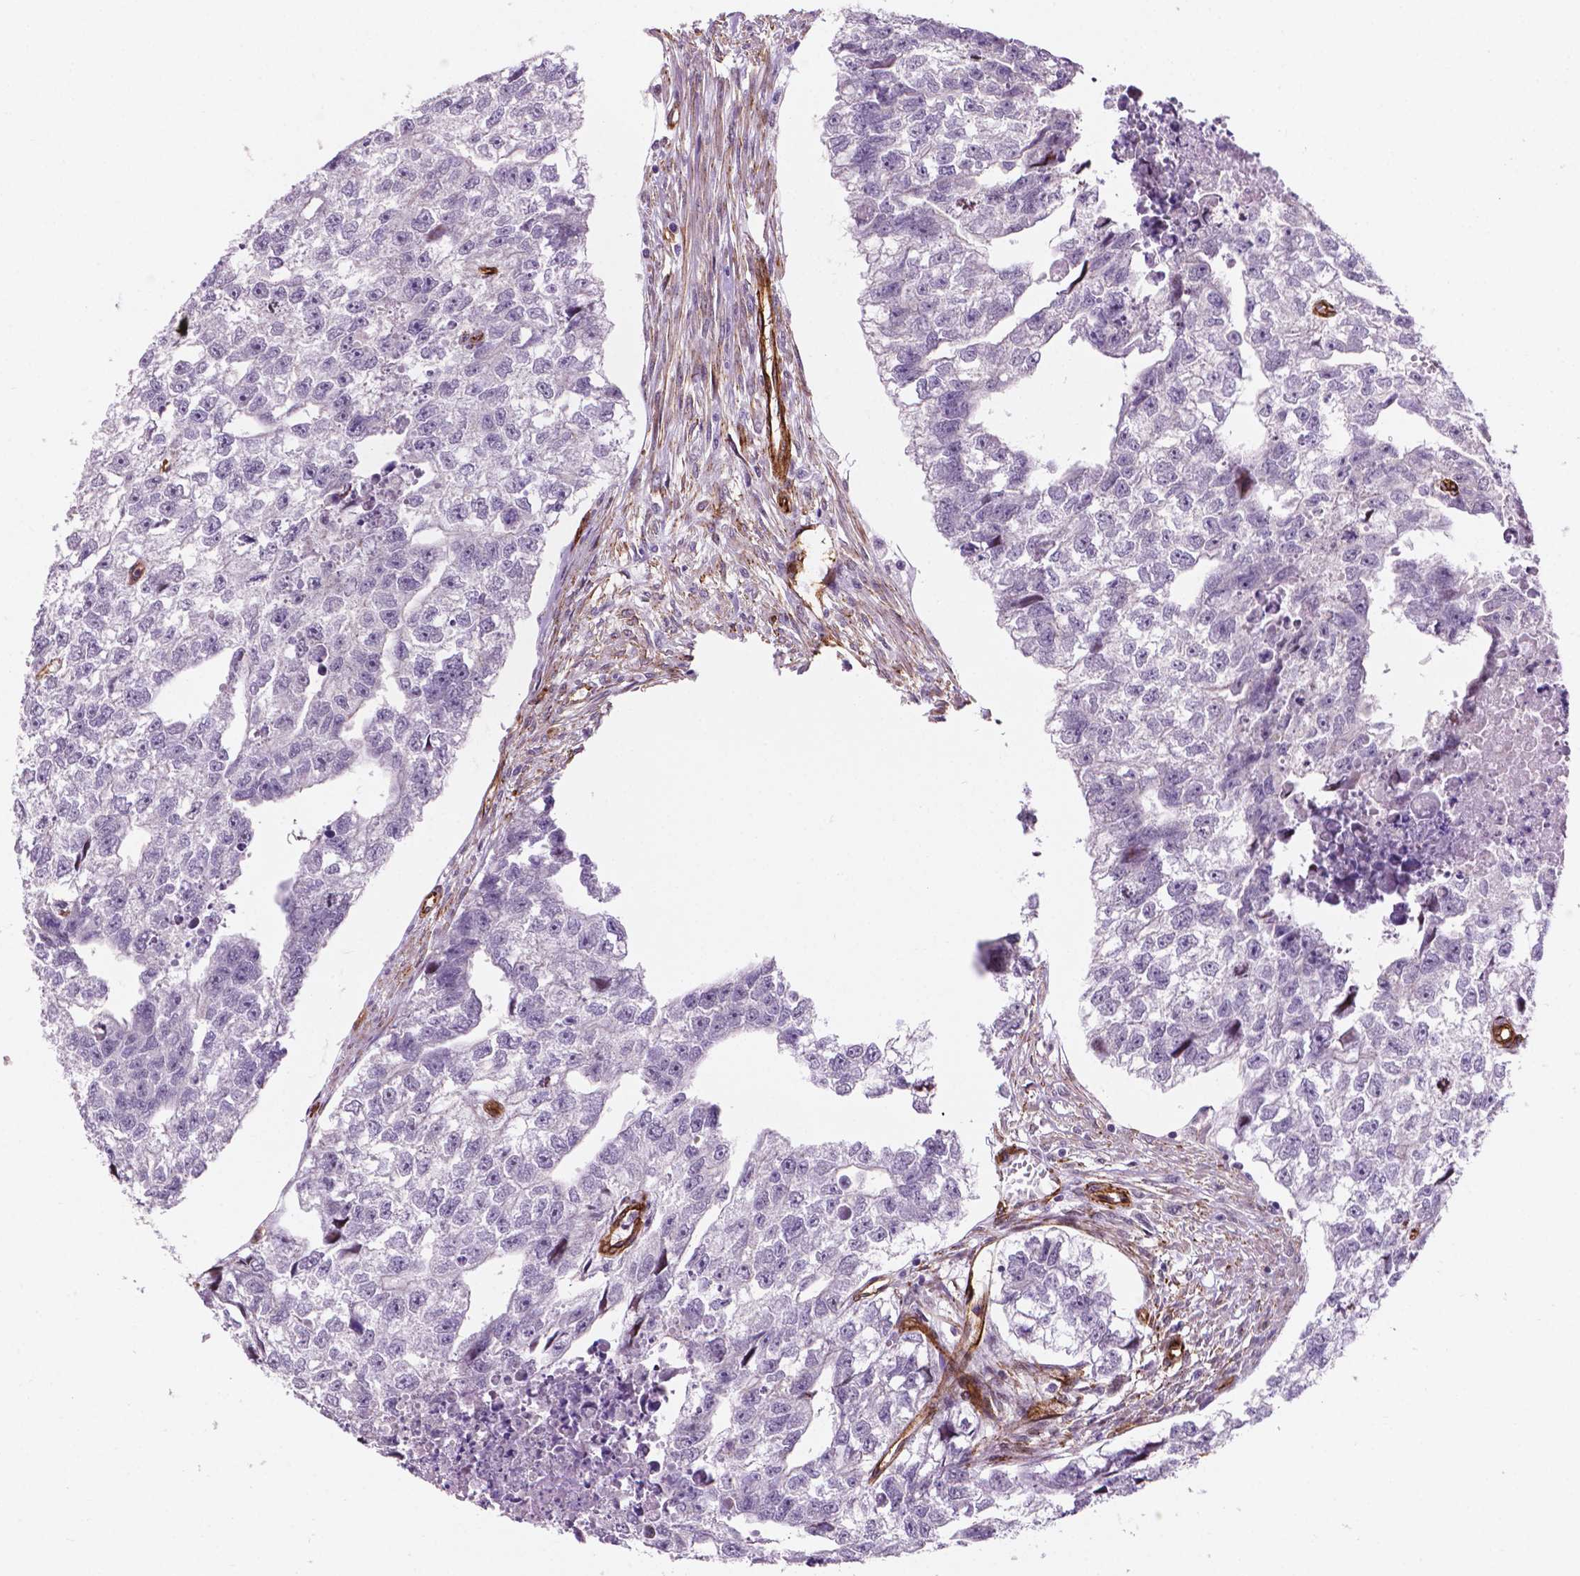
{"staining": {"intensity": "negative", "quantity": "none", "location": "none"}, "tissue": "testis cancer", "cell_type": "Tumor cells", "image_type": "cancer", "snomed": [{"axis": "morphology", "description": "Carcinoma, Embryonal, NOS"}, {"axis": "morphology", "description": "Teratoma, malignant, NOS"}, {"axis": "topography", "description": "Testis"}], "caption": "There is no significant expression in tumor cells of teratoma (malignant) (testis).", "gene": "EGFL8", "patient": {"sex": "male", "age": 44}}